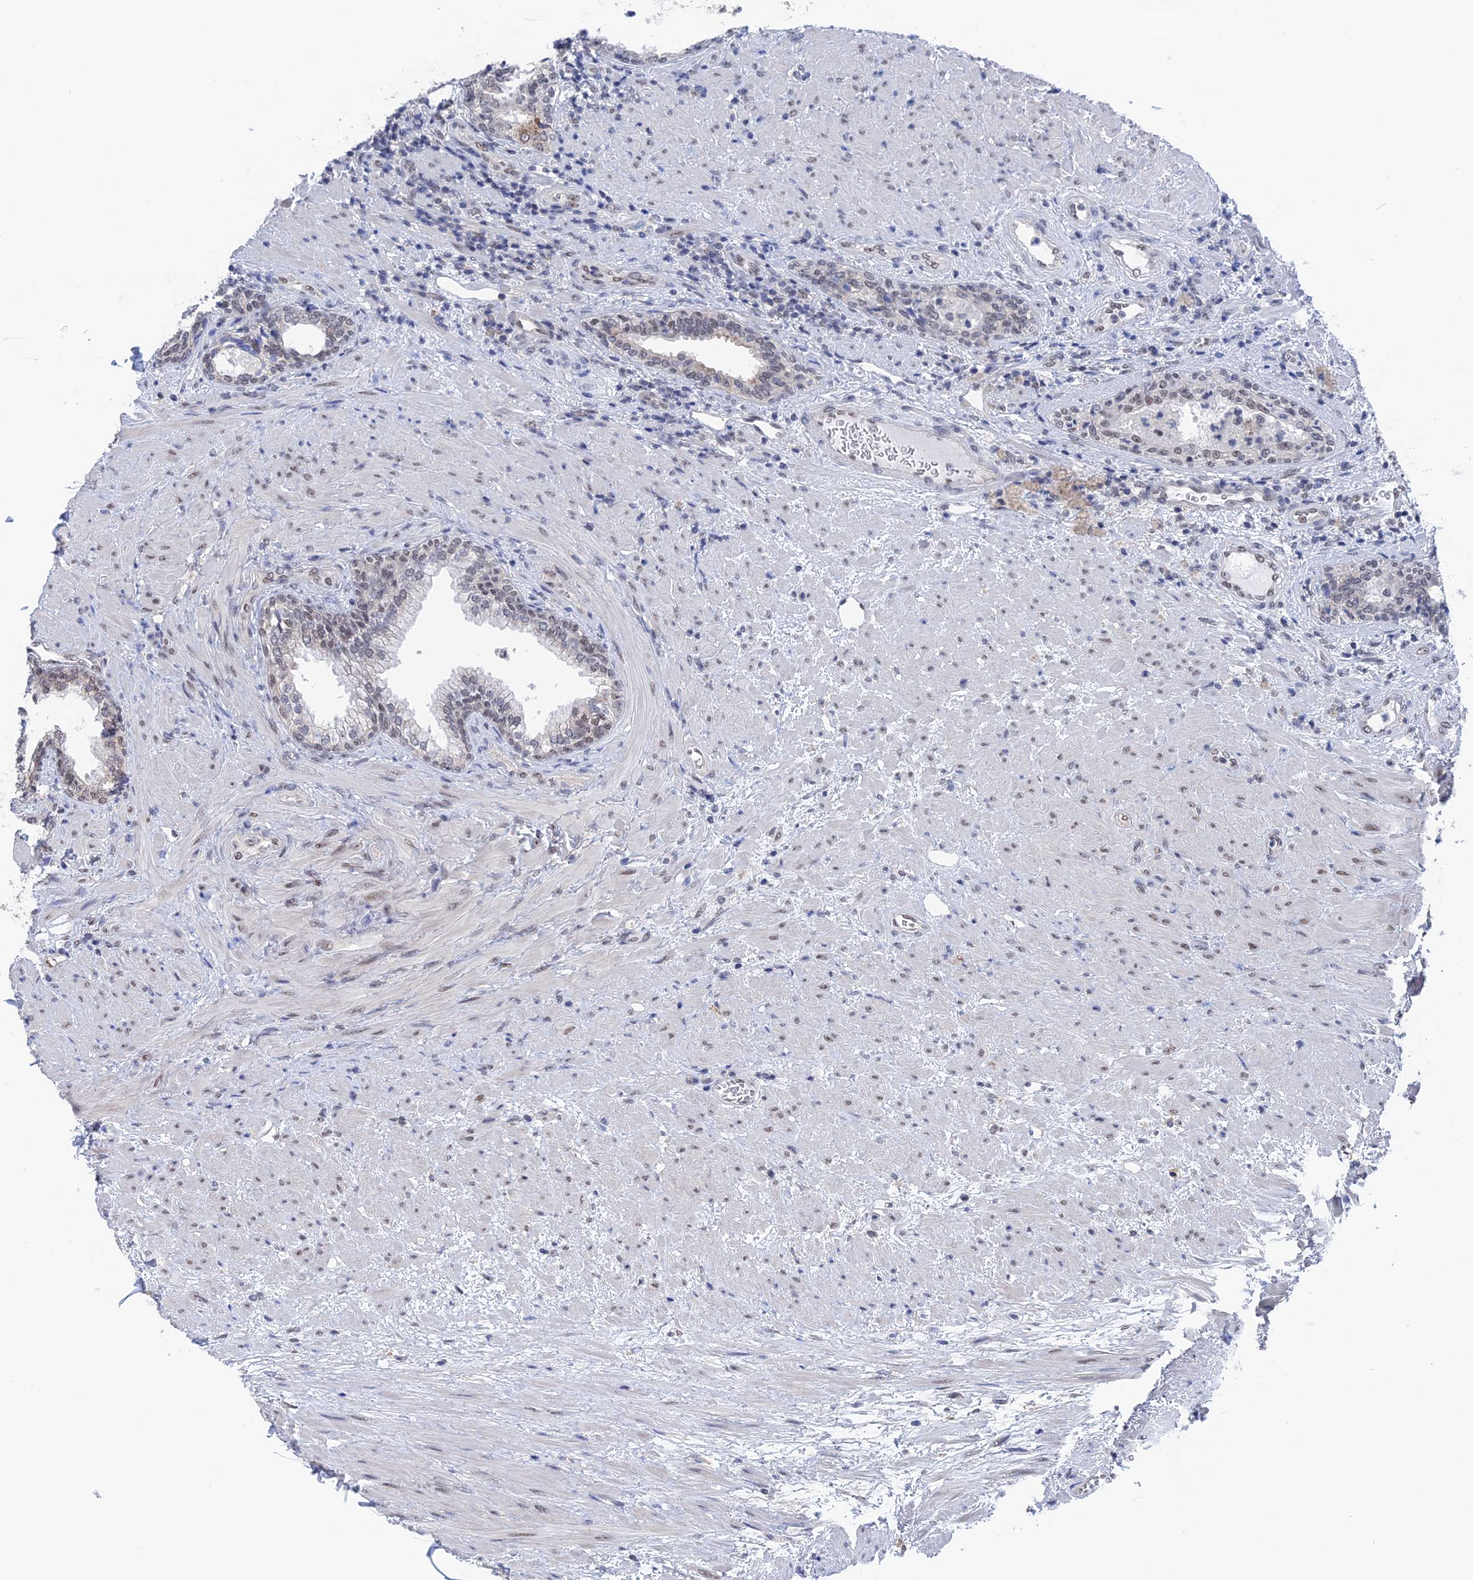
{"staining": {"intensity": "weak", "quantity": "25%-75%", "location": "nuclear"}, "tissue": "prostate", "cell_type": "Glandular cells", "image_type": "normal", "snomed": [{"axis": "morphology", "description": "Normal tissue, NOS"}, {"axis": "topography", "description": "Prostate"}], "caption": "Brown immunohistochemical staining in normal prostate demonstrates weak nuclear expression in about 25%-75% of glandular cells.", "gene": "TSSC4", "patient": {"sex": "male", "age": 76}}